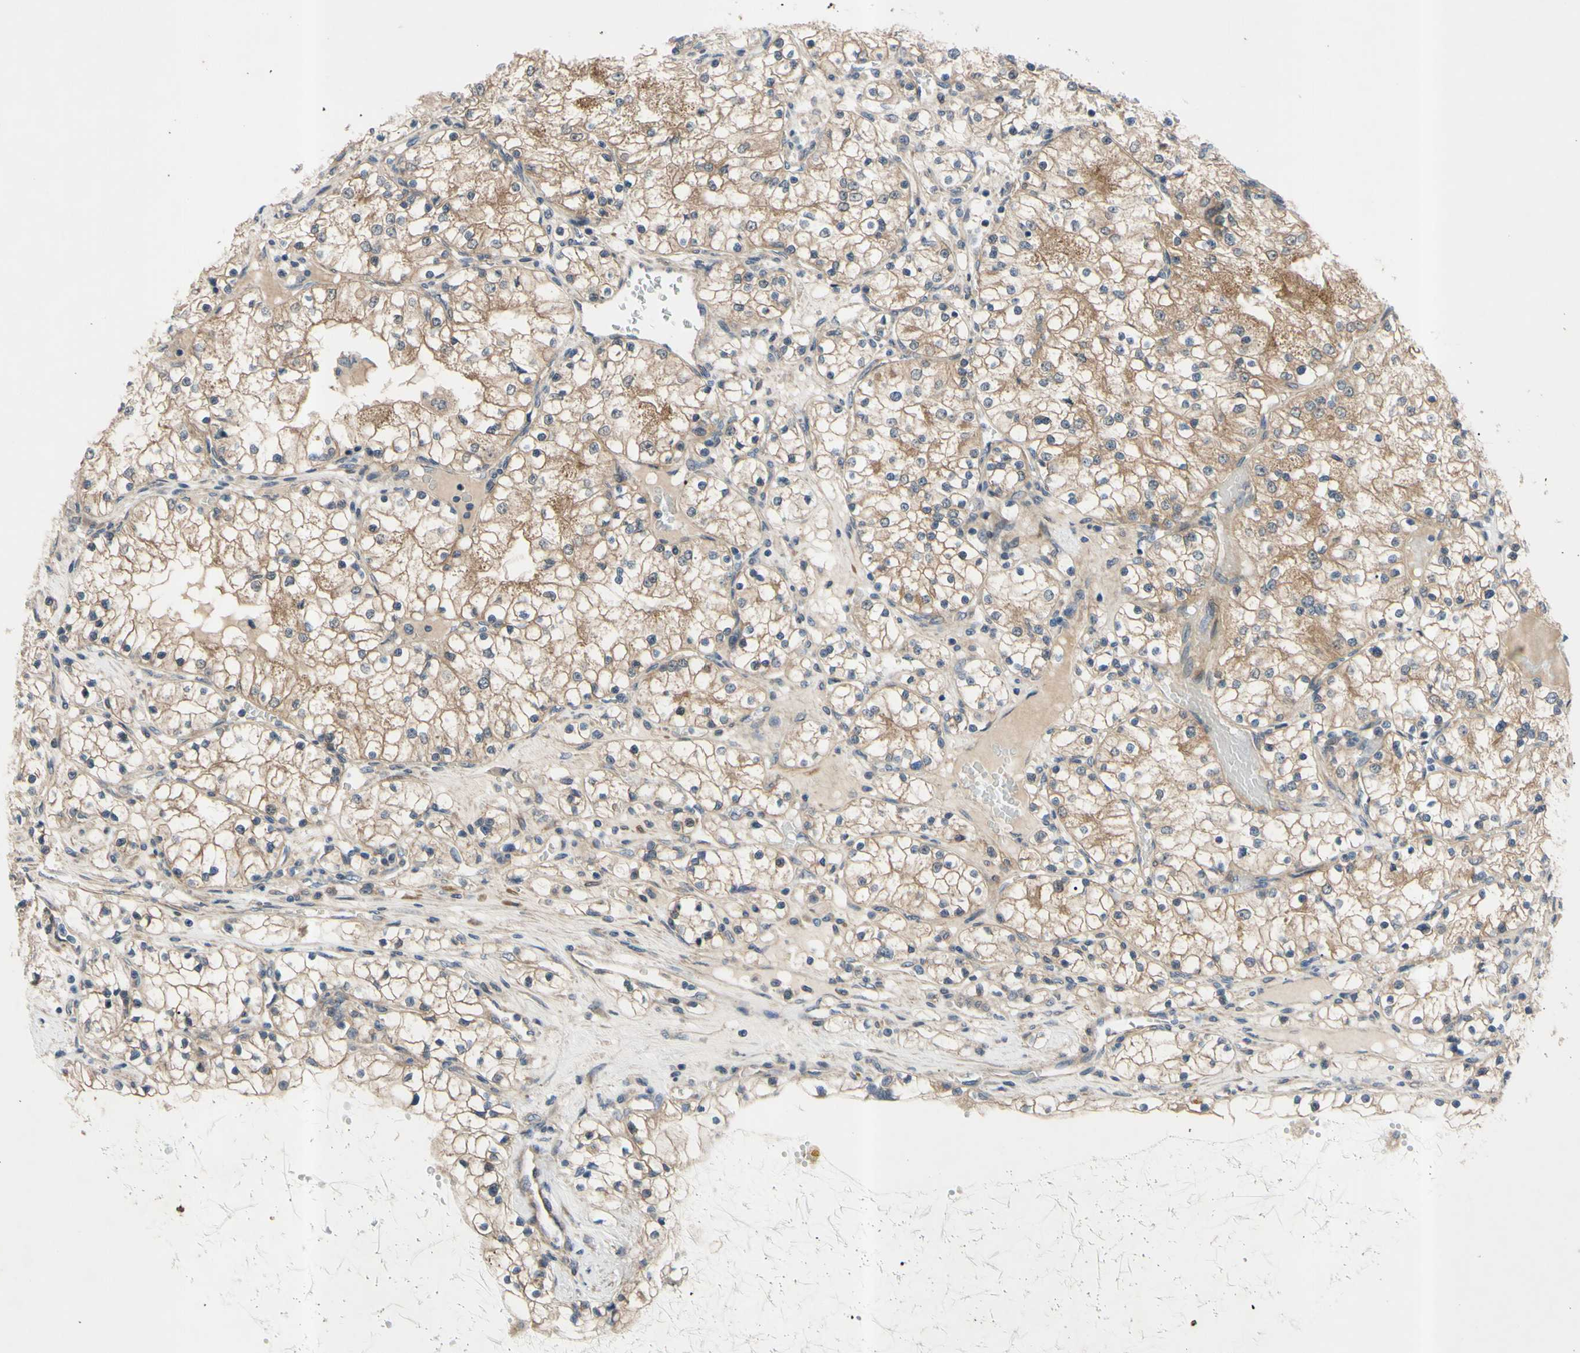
{"staining": {"intensity": "weak", "quantity": "25%-75%", "location": "cytoplasmic/membranous"}, "tissue": "renal cancer", "cell_type": "Tumor cells", "image_type": "cancer", "snomed": [{"axis": "morphology", "description": "Adenocarcinoma, NOS"}, {"axis": "topography", "description": "Kidney"}], "caption": "Immunohistochemistry micrograph of neoplastic tissue: adenocarcinoma (renal) stained using immunohistochemistry exhibits low levels of weak protein expression localized specifically in the cytoplasmic/membranous of tumor cells, appearing as a cytoplasmic/membranous brown color.", "gene": "SVIL", "patient": {"sex": "male", "age": 68}}